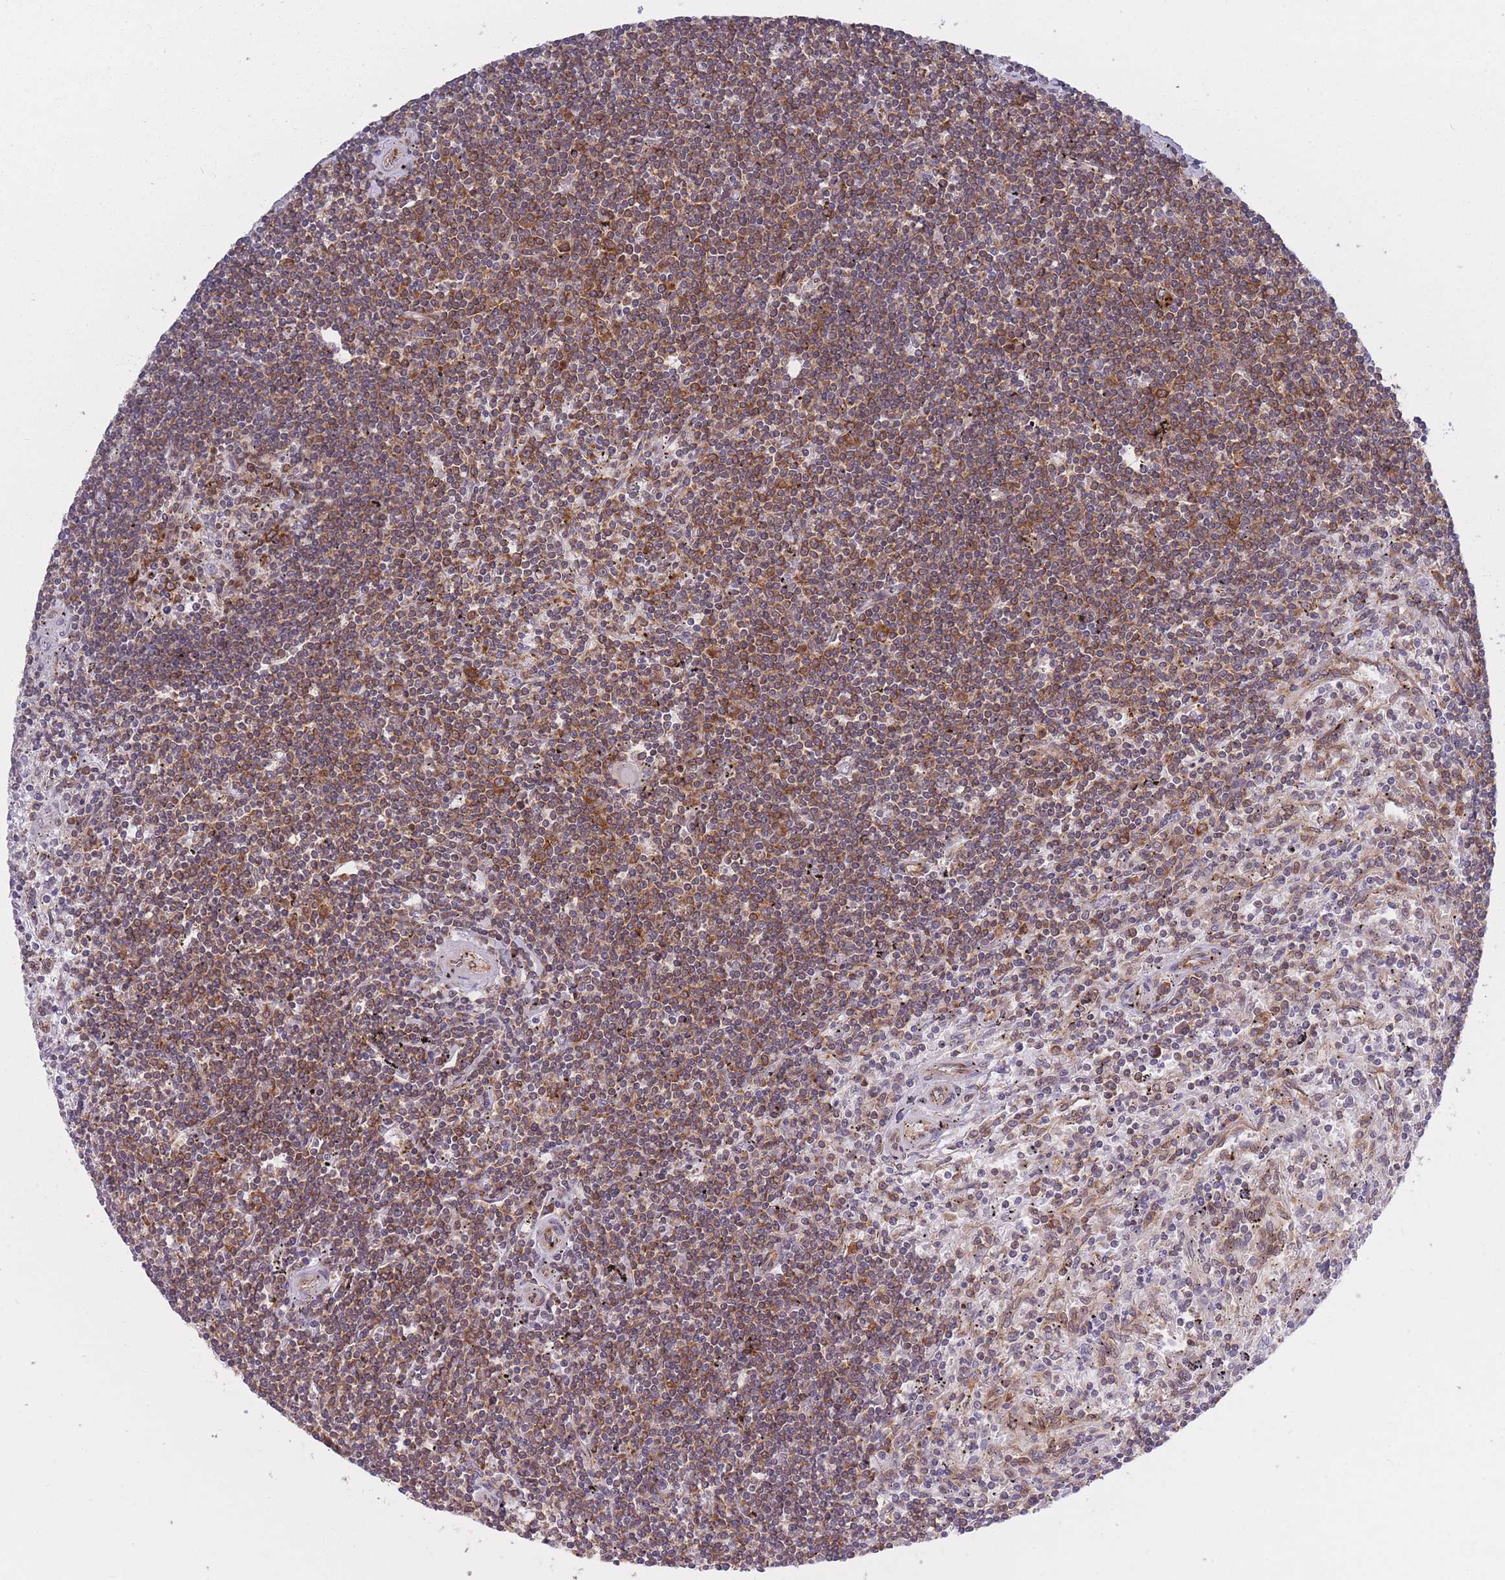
{"staining": {"intensity": "moderate", "quantity": ">75%", "location": "cytoplasmic/membranous"}, "tissue": "lymphoma", "cell_type": "Tumor cells", "image_type": "cancer", "snomed": [{"axis": "morphology", "description": "Malignant lymphoma, non-Hodgkin's type, Low grade"}, {"axis": "topography", "description": "Spleen"}], "caption": "Malignant lymphoma, non-Hodgkin's type (low-grade) tissue reveals moderate cytoplasmic/membranous staining in about >75% of tumor cells, visualized by immunohistochemistry.", "gene": "CCDC124", "patient": {"sex": "male", "age": 76}}